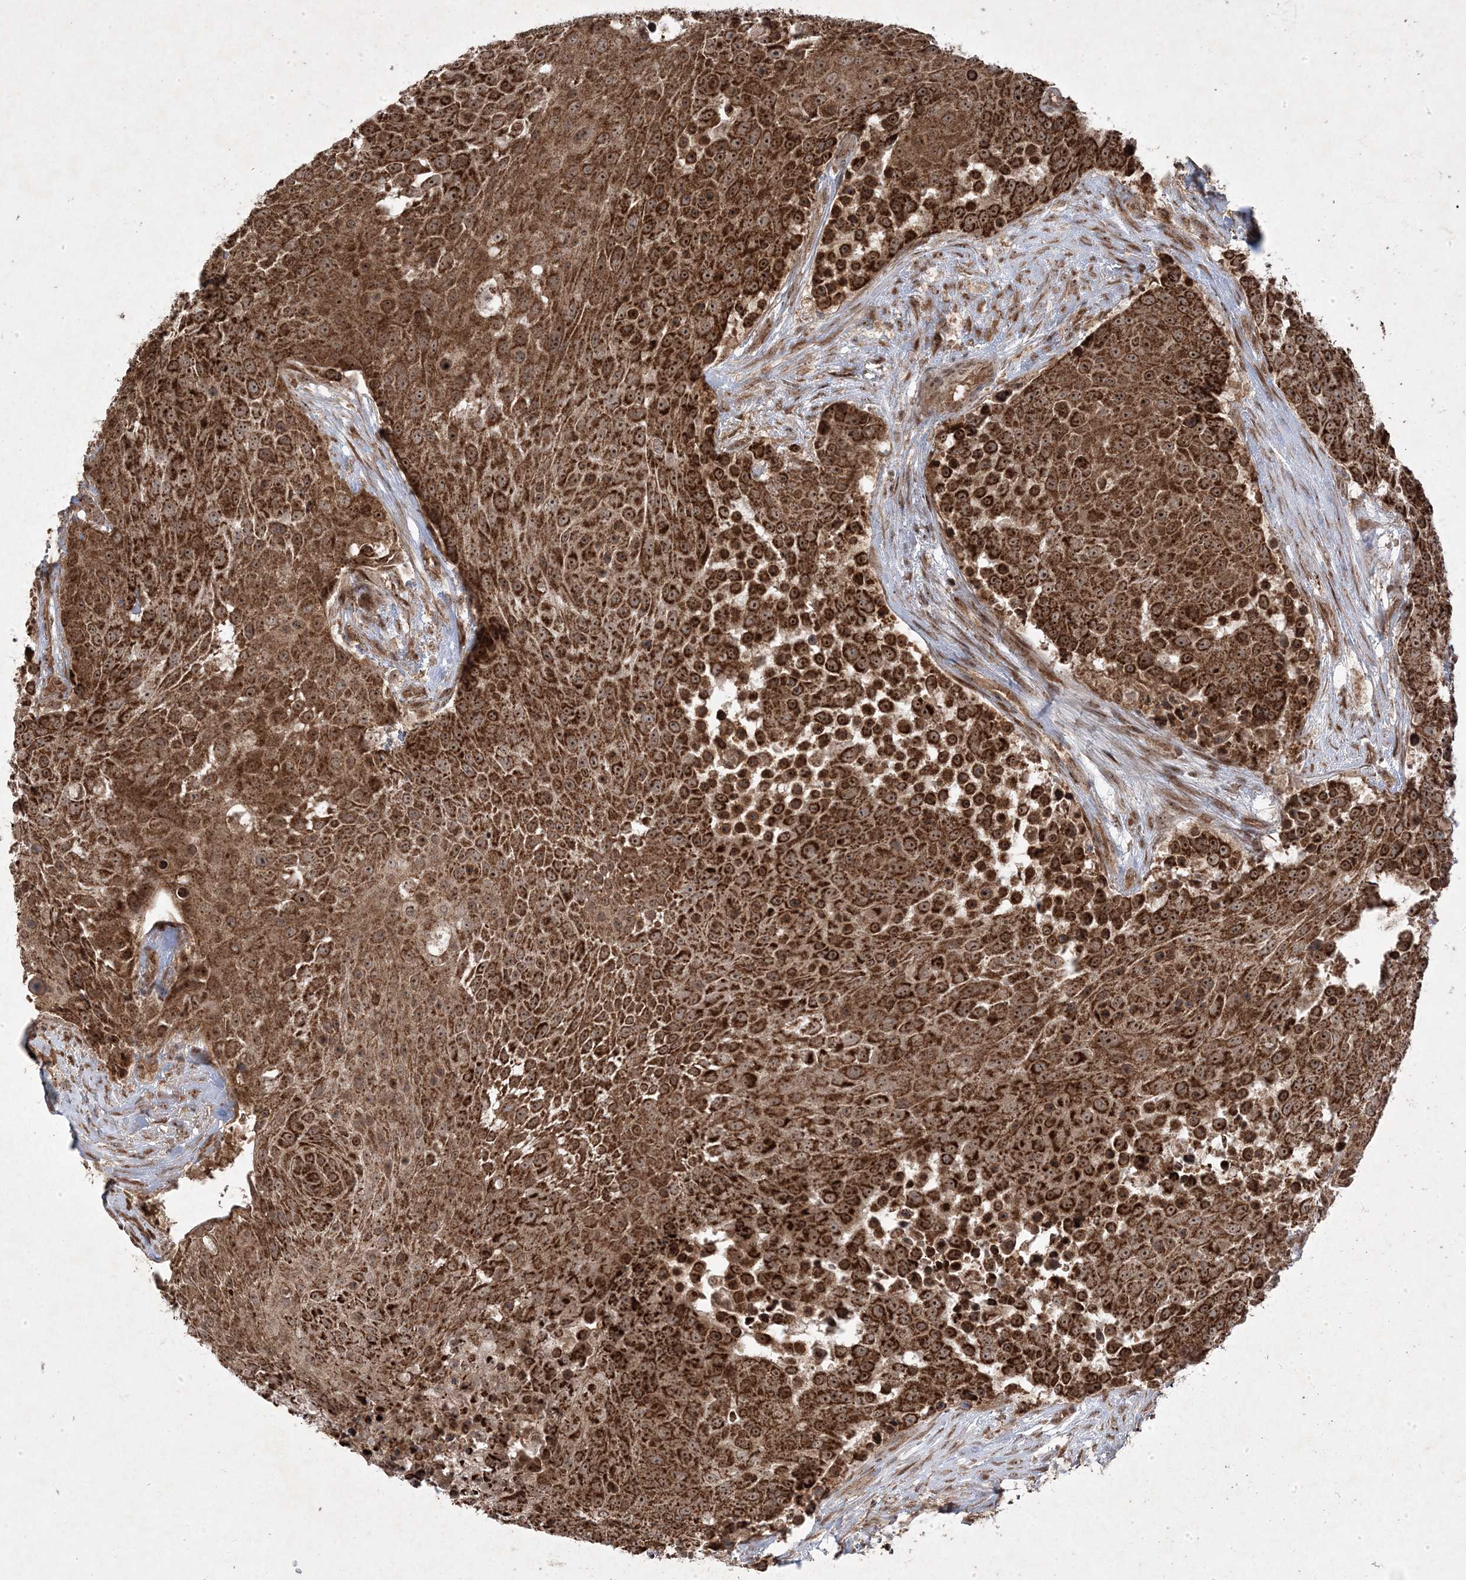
{"staining": {"intensity": "strong", "quantity": ">75%", "location": "cytoplasmic/membranous,nuclear"}, "tissue": "urothelial cancer", "cell_type": "Tumor cells", "image_type": "cancer", "snomed": [{"axis": "morphology", "description": "Urothelial carcinoma, High grade"}, {"axis": "topography", "description": "Urinary bladder"}], "caption": "Brown immunohistochemical staining in urothelial cancer displays strong cytoplasmic/membranous and nuclear staining in about >75% of tumor cells. The staining was performed using DAB to visualize the protein expression in brown, while the nuclei were stained in blue with hematoxylin (Magnification: 20x).", "gene": "PLEKHM2", "patient": {"sex": "female", "age": 63}}